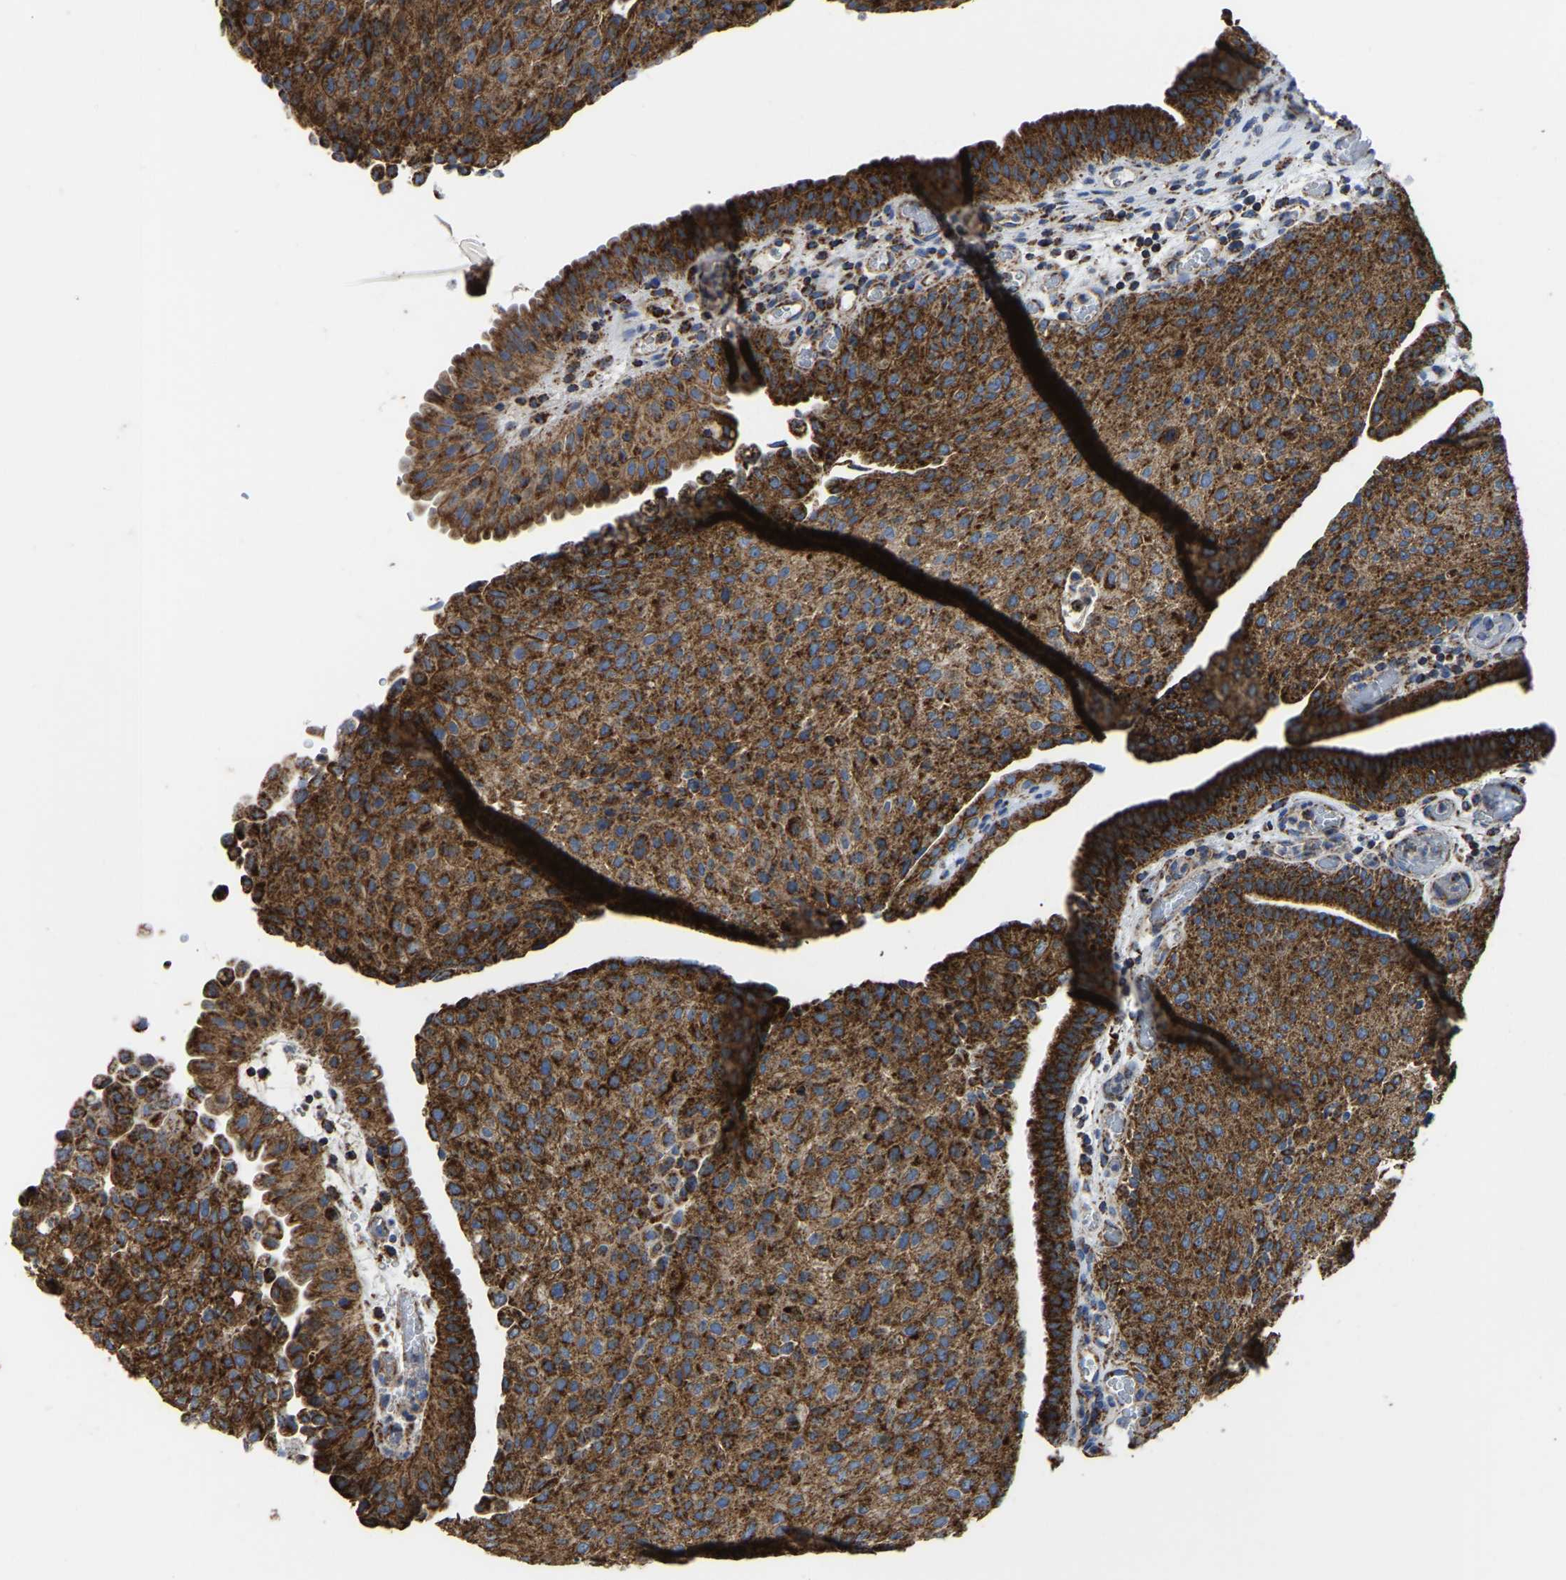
{"staining": {"intensity": "strong", "quantity": ">75%", "location": "cytoplasmic/membranous"}, "tissue": "urothelial cancer", "cell_type": "Tumor cells", "image_type": "cancer", "snomed": [{"axis": "morphology", "description": "Urothelial carcinoma, Low grade"}, {"axis": "morphology", "description": "Urothelial carcinoma, High grade"}, {"axis": "topography", "description": "Urinary bladder"}], "caption": "Urothelial cancer stained for a protein exhibits strong cytoplasmic/membranous positivity in tumor cells.", "gene": "ETFA", "patient": {"sex": "male", "age": 35}}